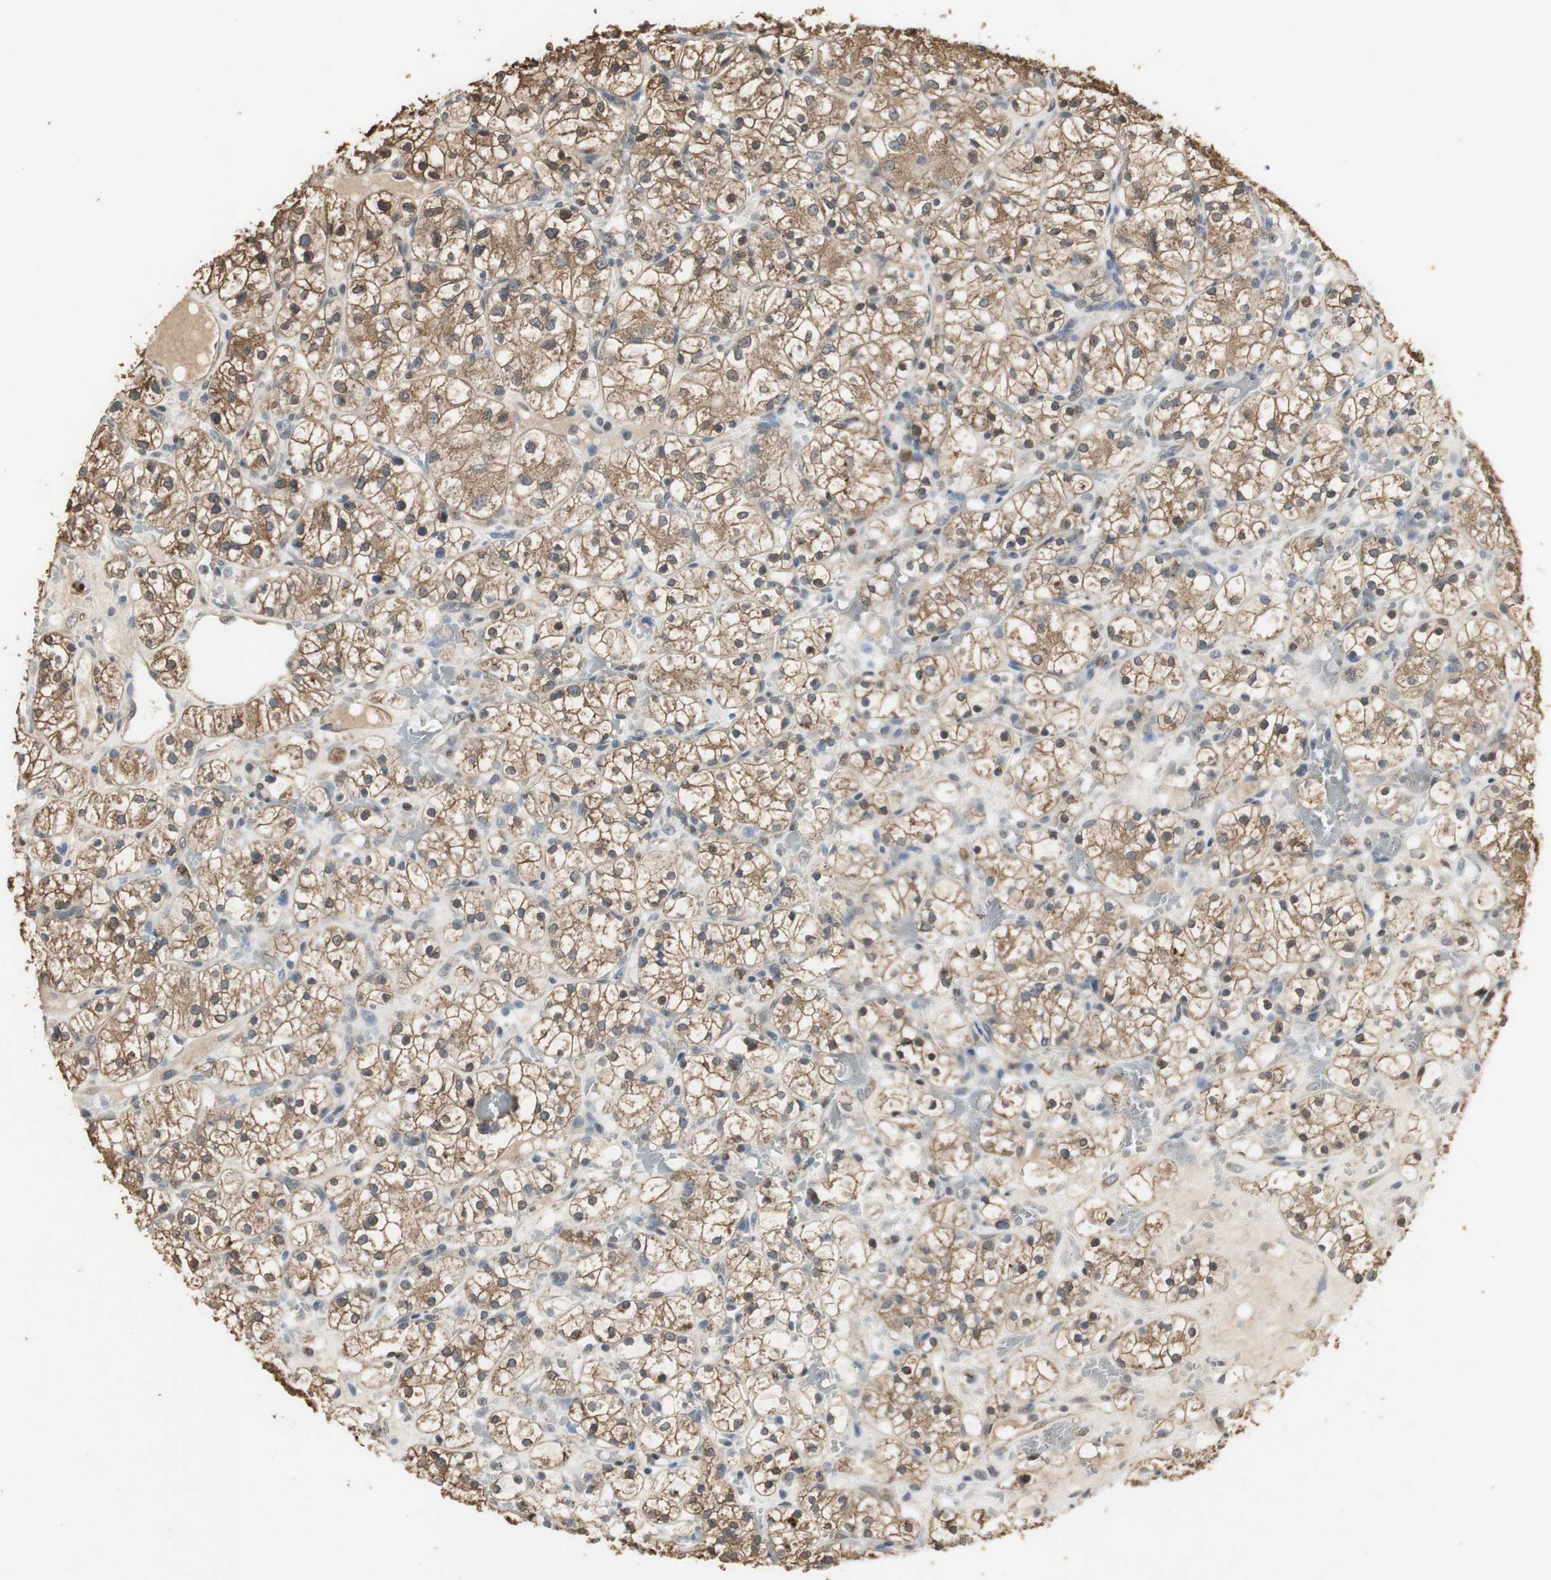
{"staining": {"intensity": "moderate", "quantity": ">75%", "location": "cytoplasmic/membranous"}, "tissue": "renal cancer", "cell_type": "Tumor cells", "image_type": "cancer", "snomed": [{"axis": "morphology", "description": "Adenocarcinoma, NOS"}, {"axis": "topography", "description": "Kidney"}], "caption": "This histopathology image shows IHC staining of adenocarcinoma (renal), with medium moderate cytoplasmic/membranous staining in about >75% of tumor cells.", "gene": "JTB", "patient": {"sex": "female", "age": 60}}